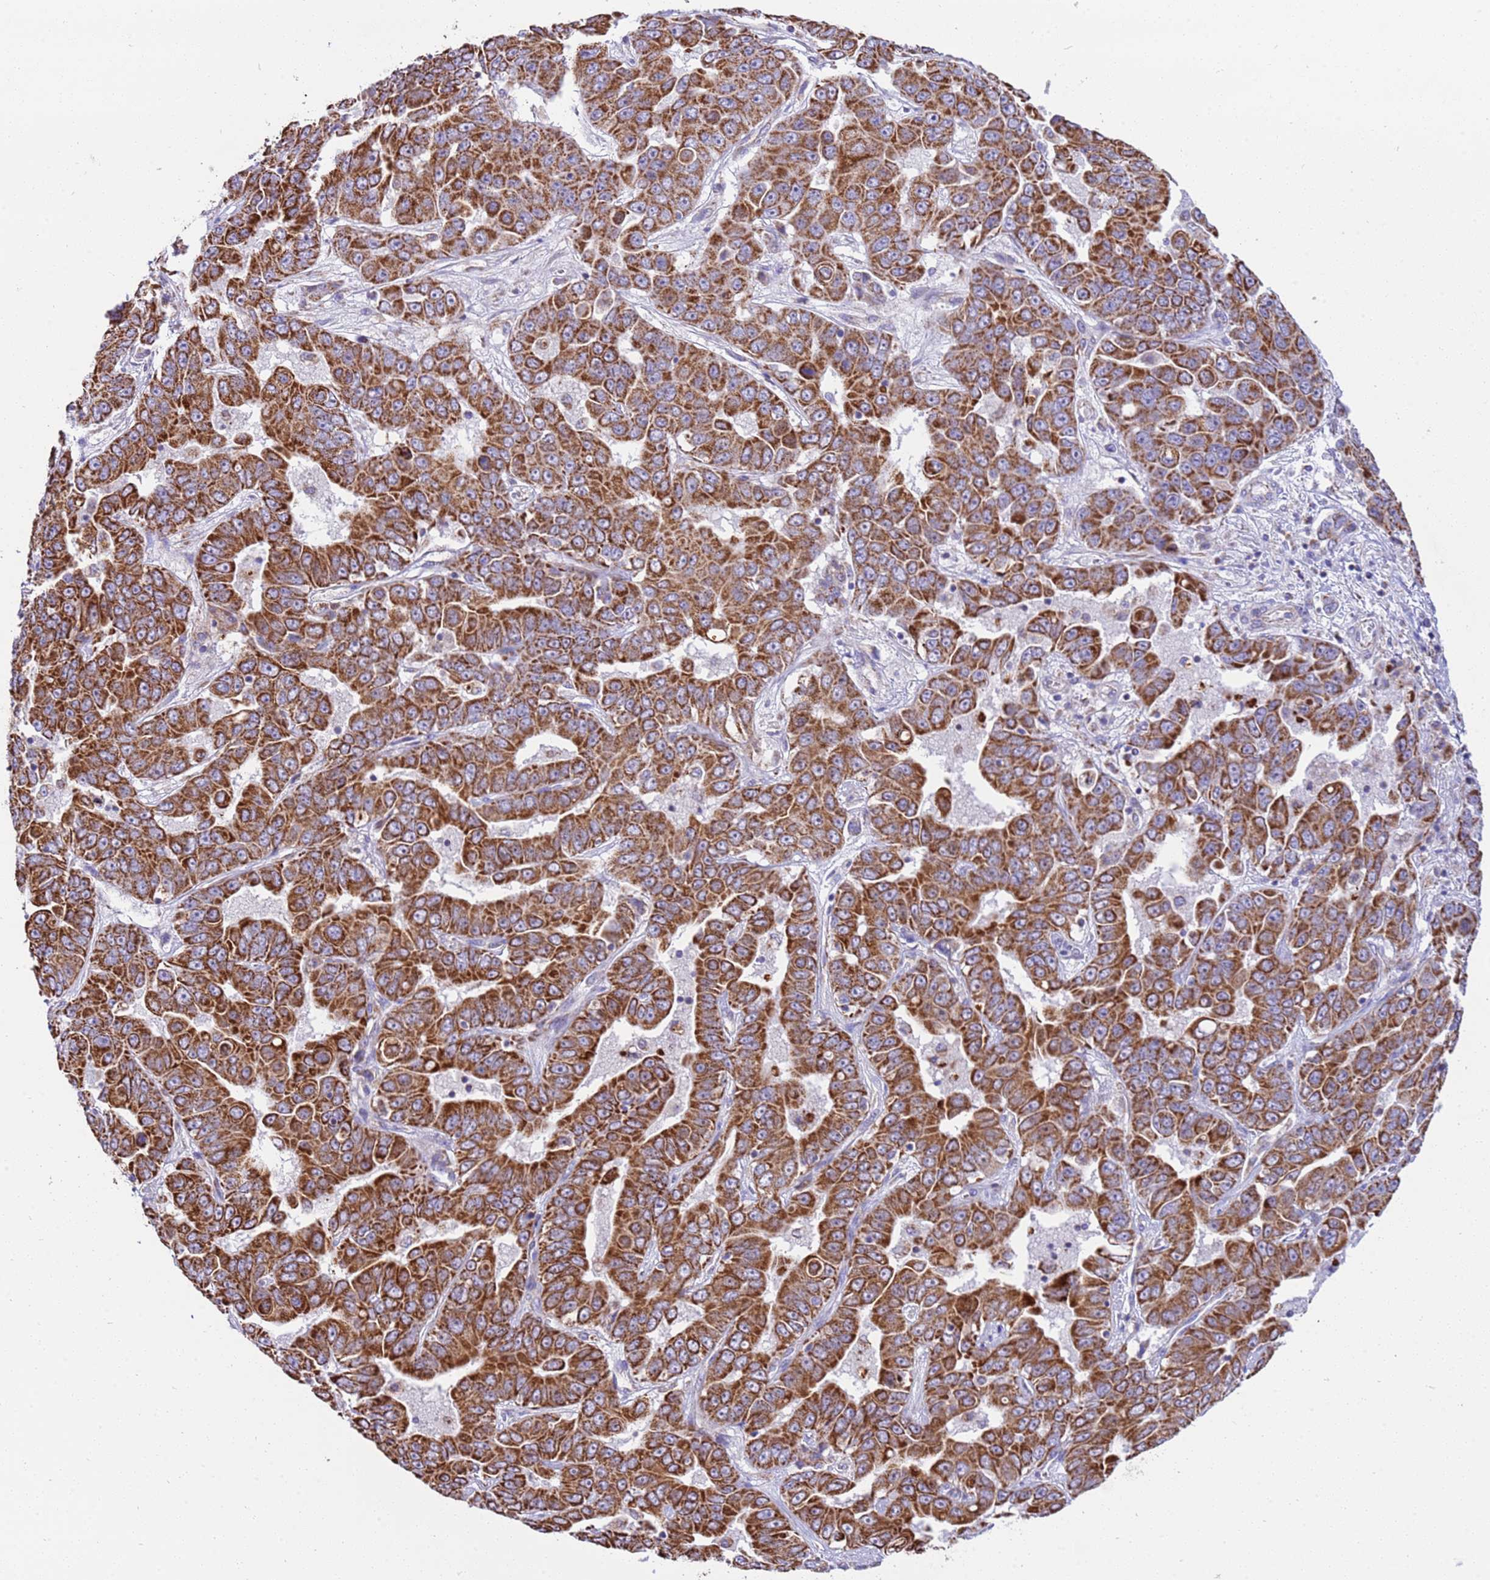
{"staining": {"intensity": "strong", "quantity": ">75%", "location": "cytoplasmic/membranous"}, "tissue": "liver cancer", "cell_type": "Tumor cells", "image_type": "cancer", "snomed": [{"axis": "morphology", "description": "Cholangiocarcinoma"}, {"axis": "topography", "description": "Liver"}], "caption": "Immunohistochemical staining of liver cancer exhibits high levels of strong cytoplasmic/membranous protein staining in about >75% of tumor cells.", "gene": "RNF165", "patient": {"sex": "female", "age": 52}}